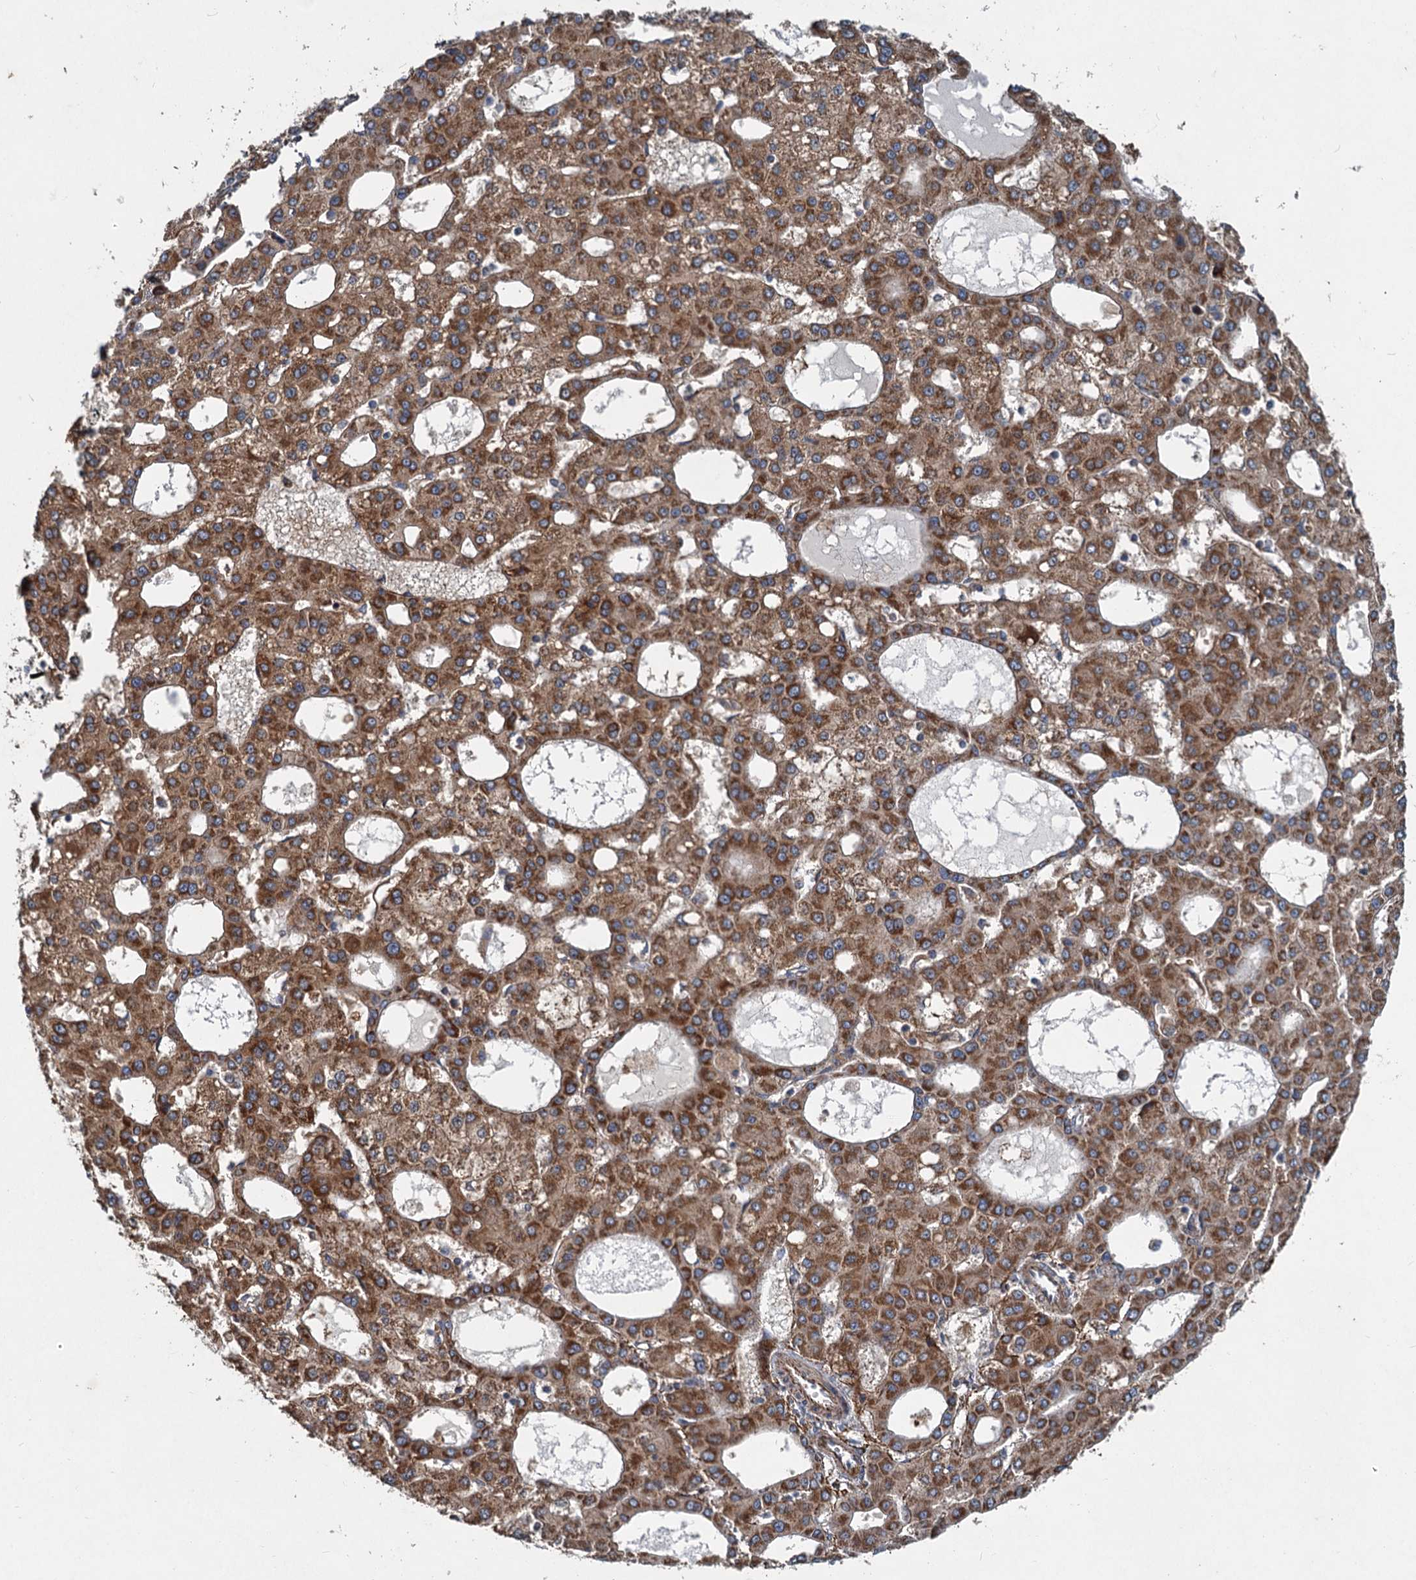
{"staining": {"intensity": "strong", "quantity": ">75%", "location": "cytoplasmic/membranous"}, "tissue": "liver cancer", "cell_type": "Tumor cells", "image_type": "cancer", "snomed": [{"axis": "morphology", "description": "Carcinoma, Hepatocellular, NOS"}, {"axis": "topography", "description": "Liver"}], "caption": "Human liver cancer stained with a brown dye demonstrates strong cytoplasmic/membranous positive staining in about >75% of tumor cells.", "gene": "ADCY2", "patient": {"sex": "male", "age": 47}}